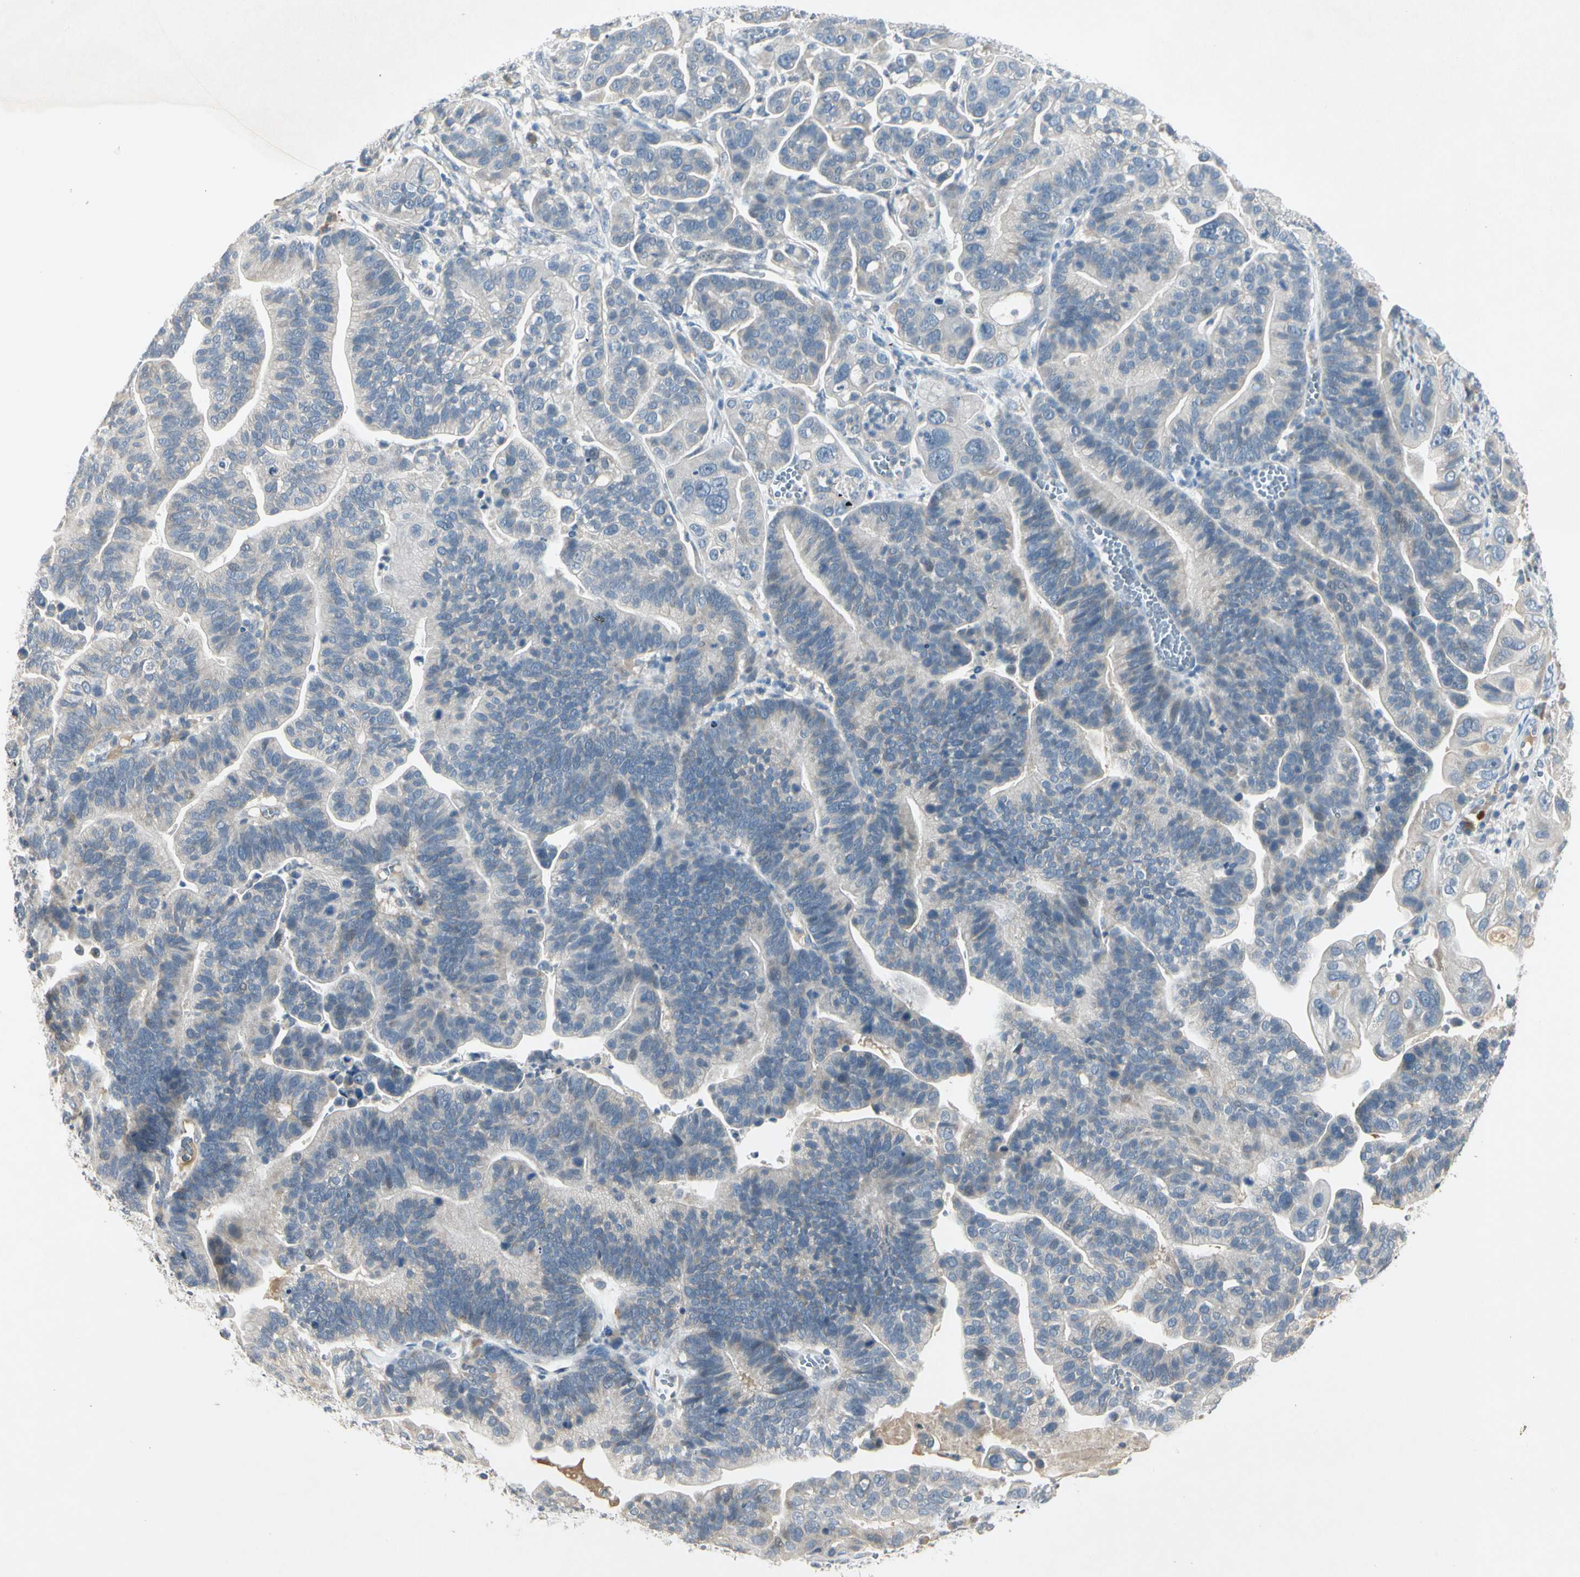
{"staining": {"intensity": "weak", "quantity": "<25%", "location": "cytoplasmic/membranous"}, "tissue": "ovarian cancer", "cell_type": "Tumor cells", "image_type": "cancer", "snomed": [{"axis": "morphology", "description": "Cystadenocarcinoma, serous, NOS"}, {"axis": "topography", "description": "Ovary"}], "caption": "Tumor cells are negative for protein expression in human ovarian serous cystadenocarcinoma.", "gene": "PRSS21", "patient": {"sex": "female", "age": 56}}